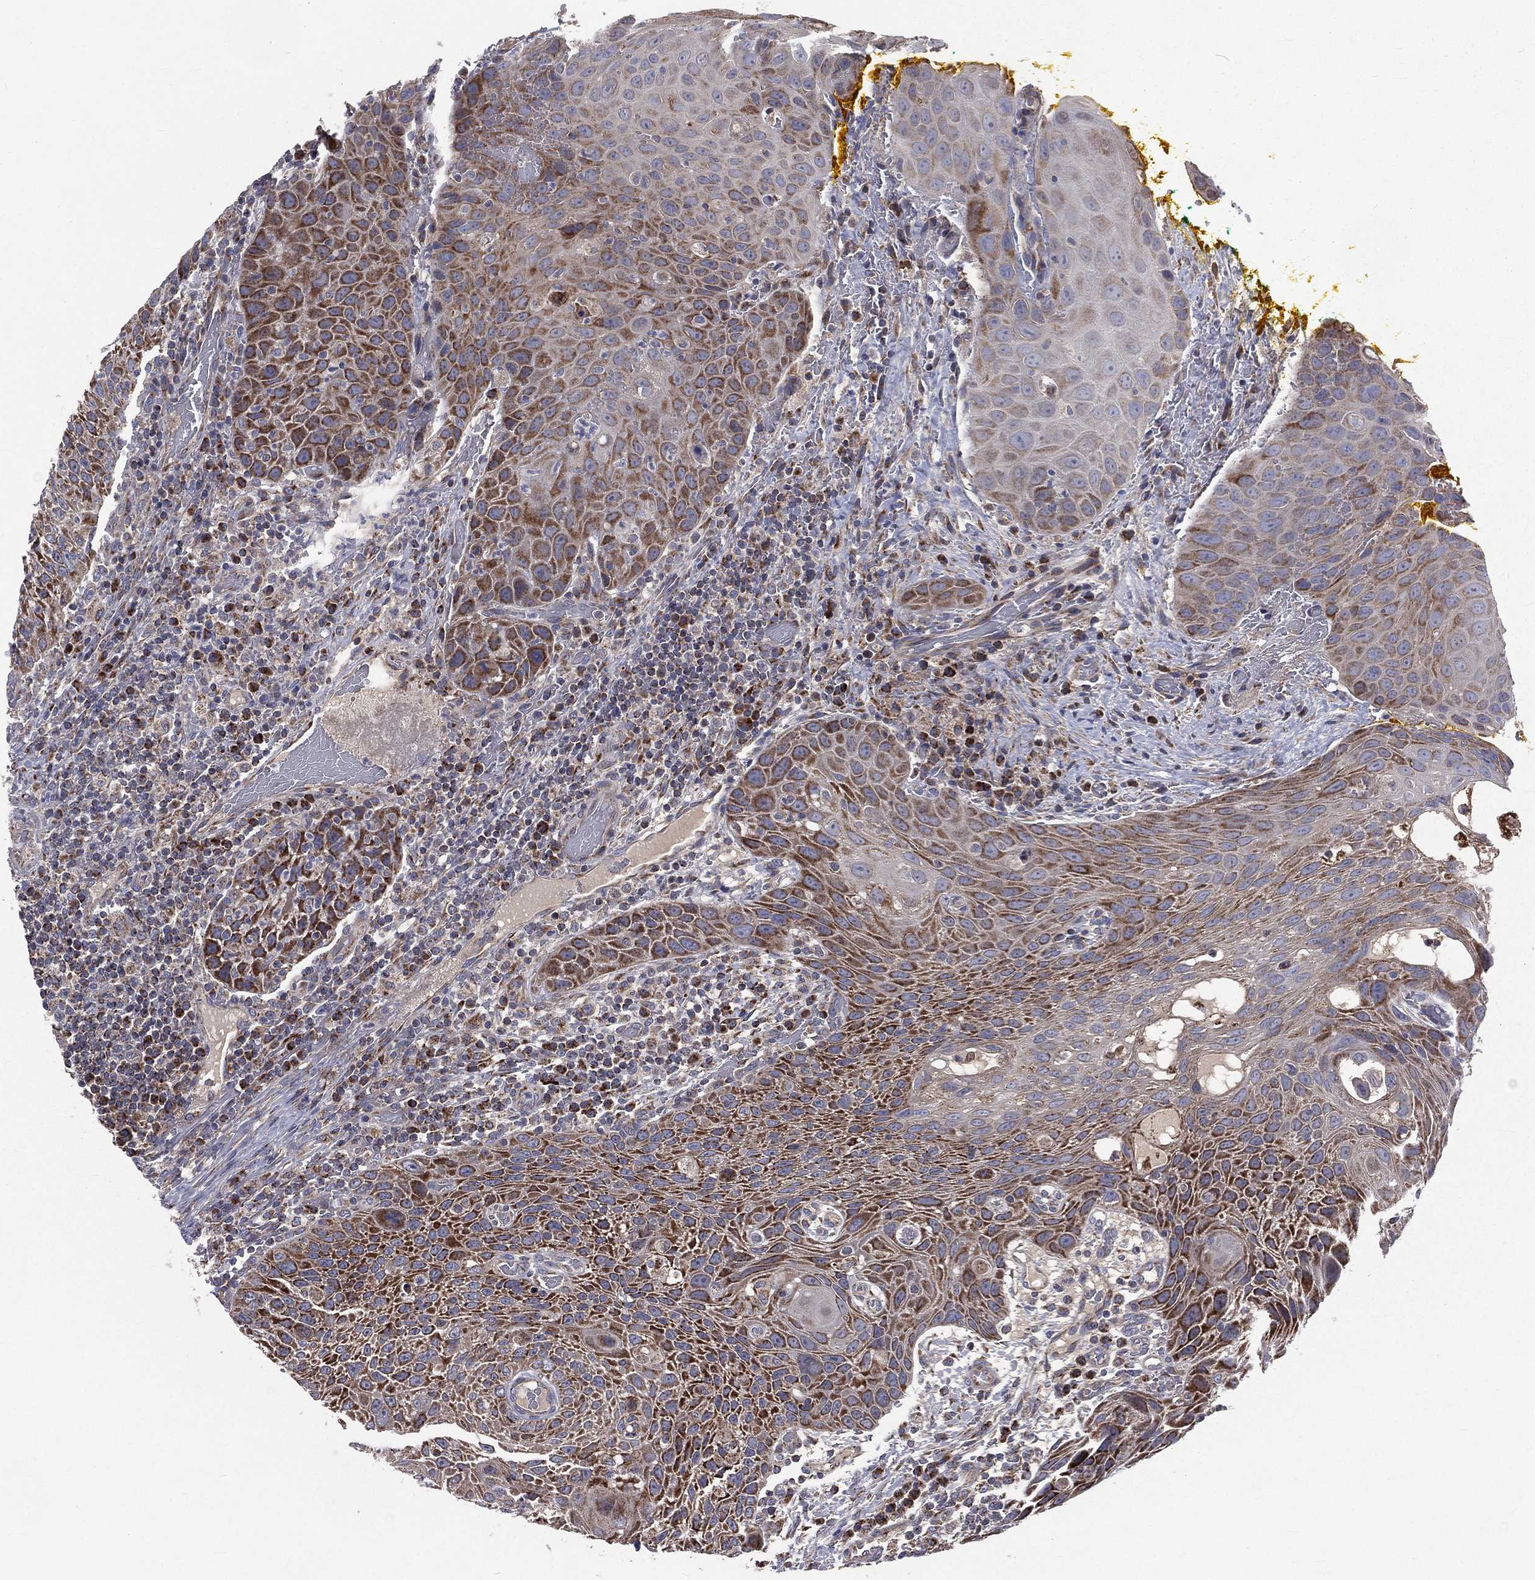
{"staining": {"intensity": "strong", "quantity": "25%-75%", "location": "cytoplasmic/membranous"}, "tissue": "head and neck cancer", "cell_type": "Tumor cells", "image_type": "cancer", "snomed": [{"axis": "morphology", "description": "Squamous cell carcinoma, NOS"}, {"axis": "topography", "description": "Head-Neck"}], "caption": "The photomicrograph shows staining of squamous cell carcinoma (head and neck), revealing strong cytoplasmic/membranous protein staining (brown color) within tumor cells.", "gene": "GPD1", "patient": {"sex": "male", "age": 69}}